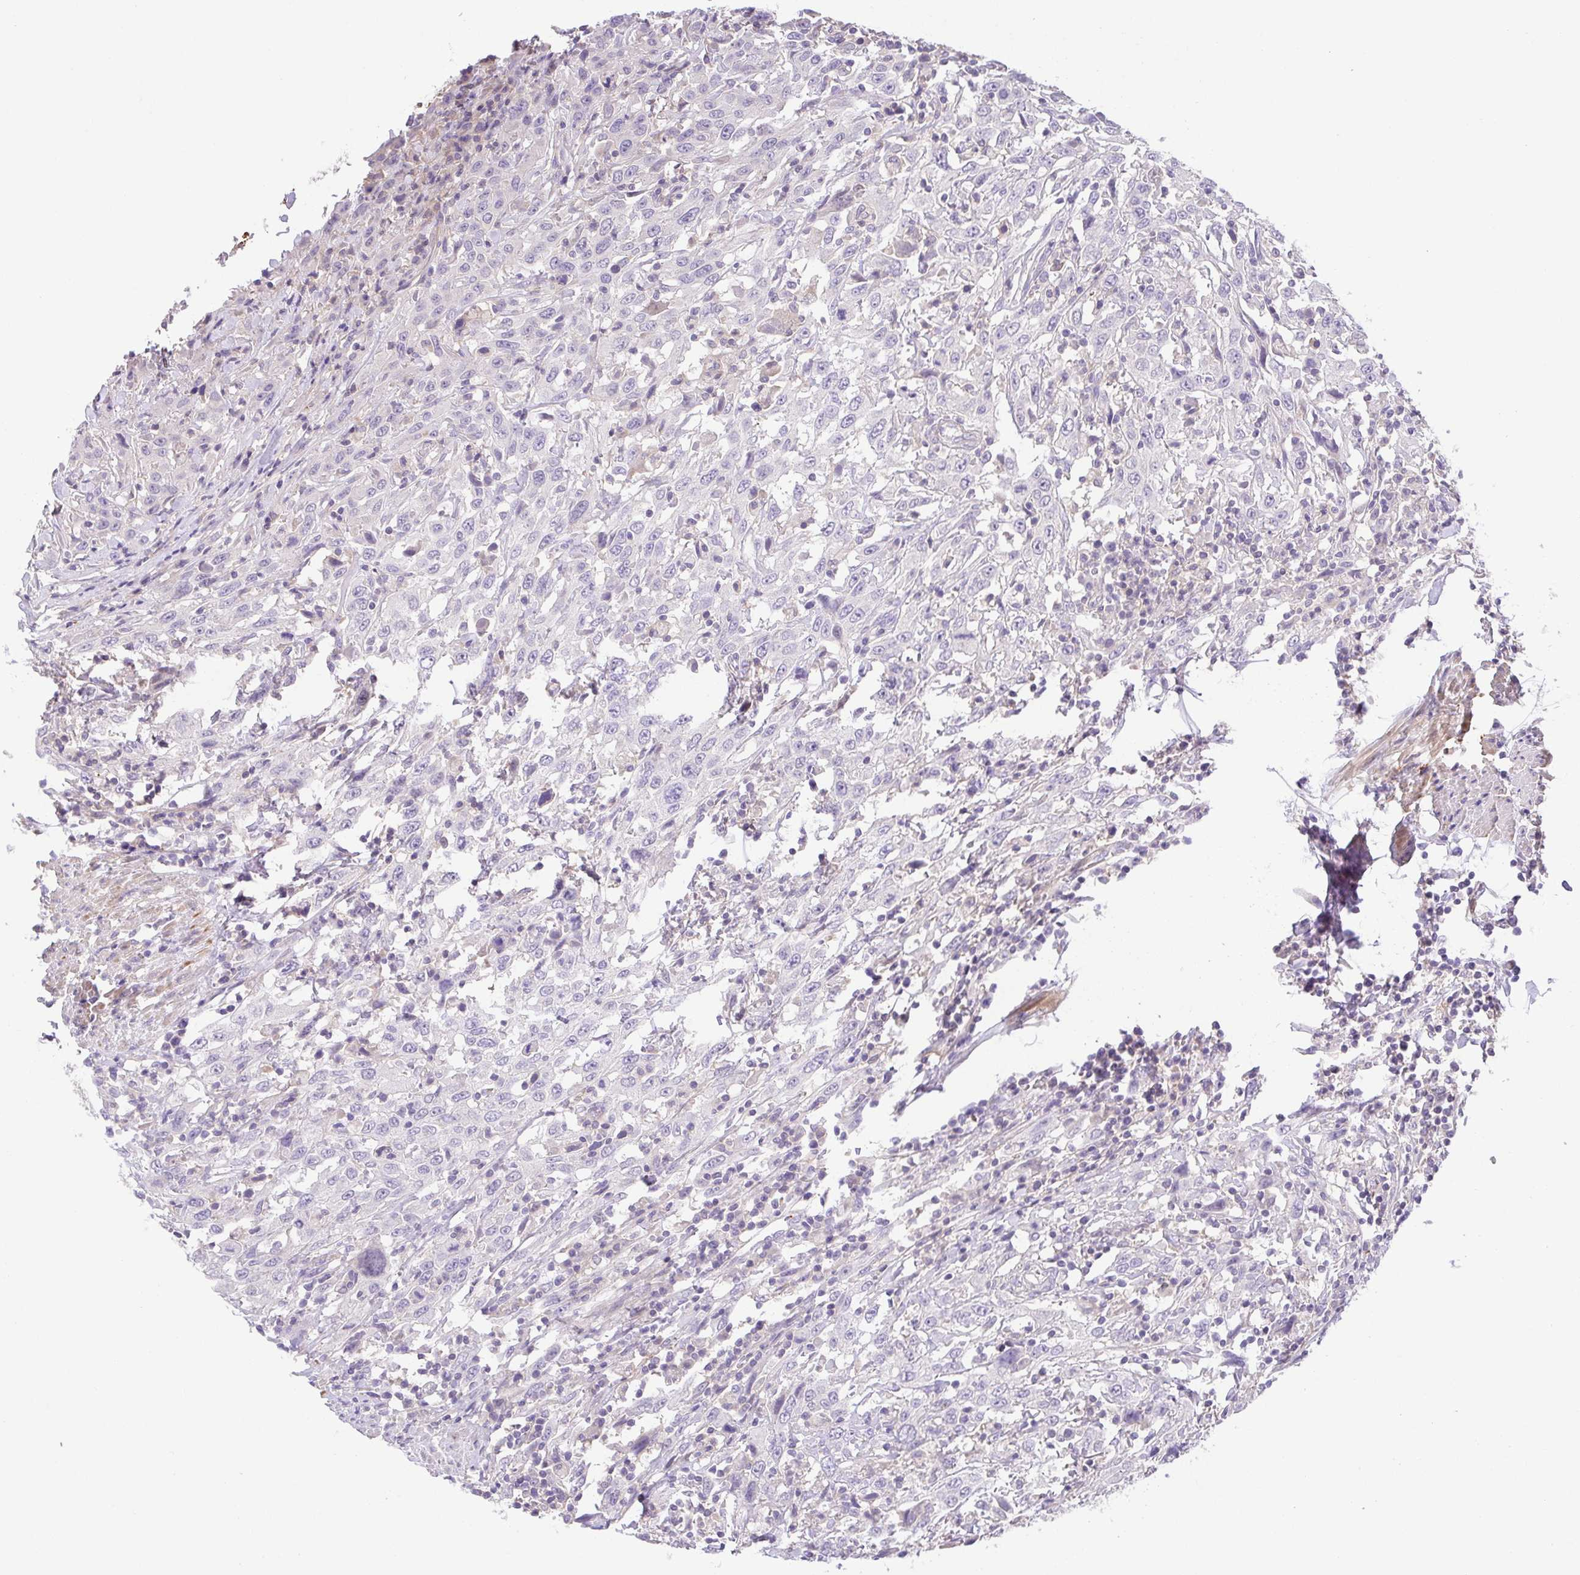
{"staining": {"intensity": "negative", "quantity": "none", "location": "none"}, "tissue": "urothelial cancer", "cell_type": "Tumor cells", "image_type": "cancer", "snomed": [{"axis": "morphology", "description": "Urothelial carcinoma, High grade"}, {"axis": "topography", "description": "Urinary bladder"}], "caption": "DAB immunohistochemical staining of urothelial cancer shows no significant staining in tumor cells.", "gene": "PRR14L", "patient": {"sex": "male", "age": 61}}